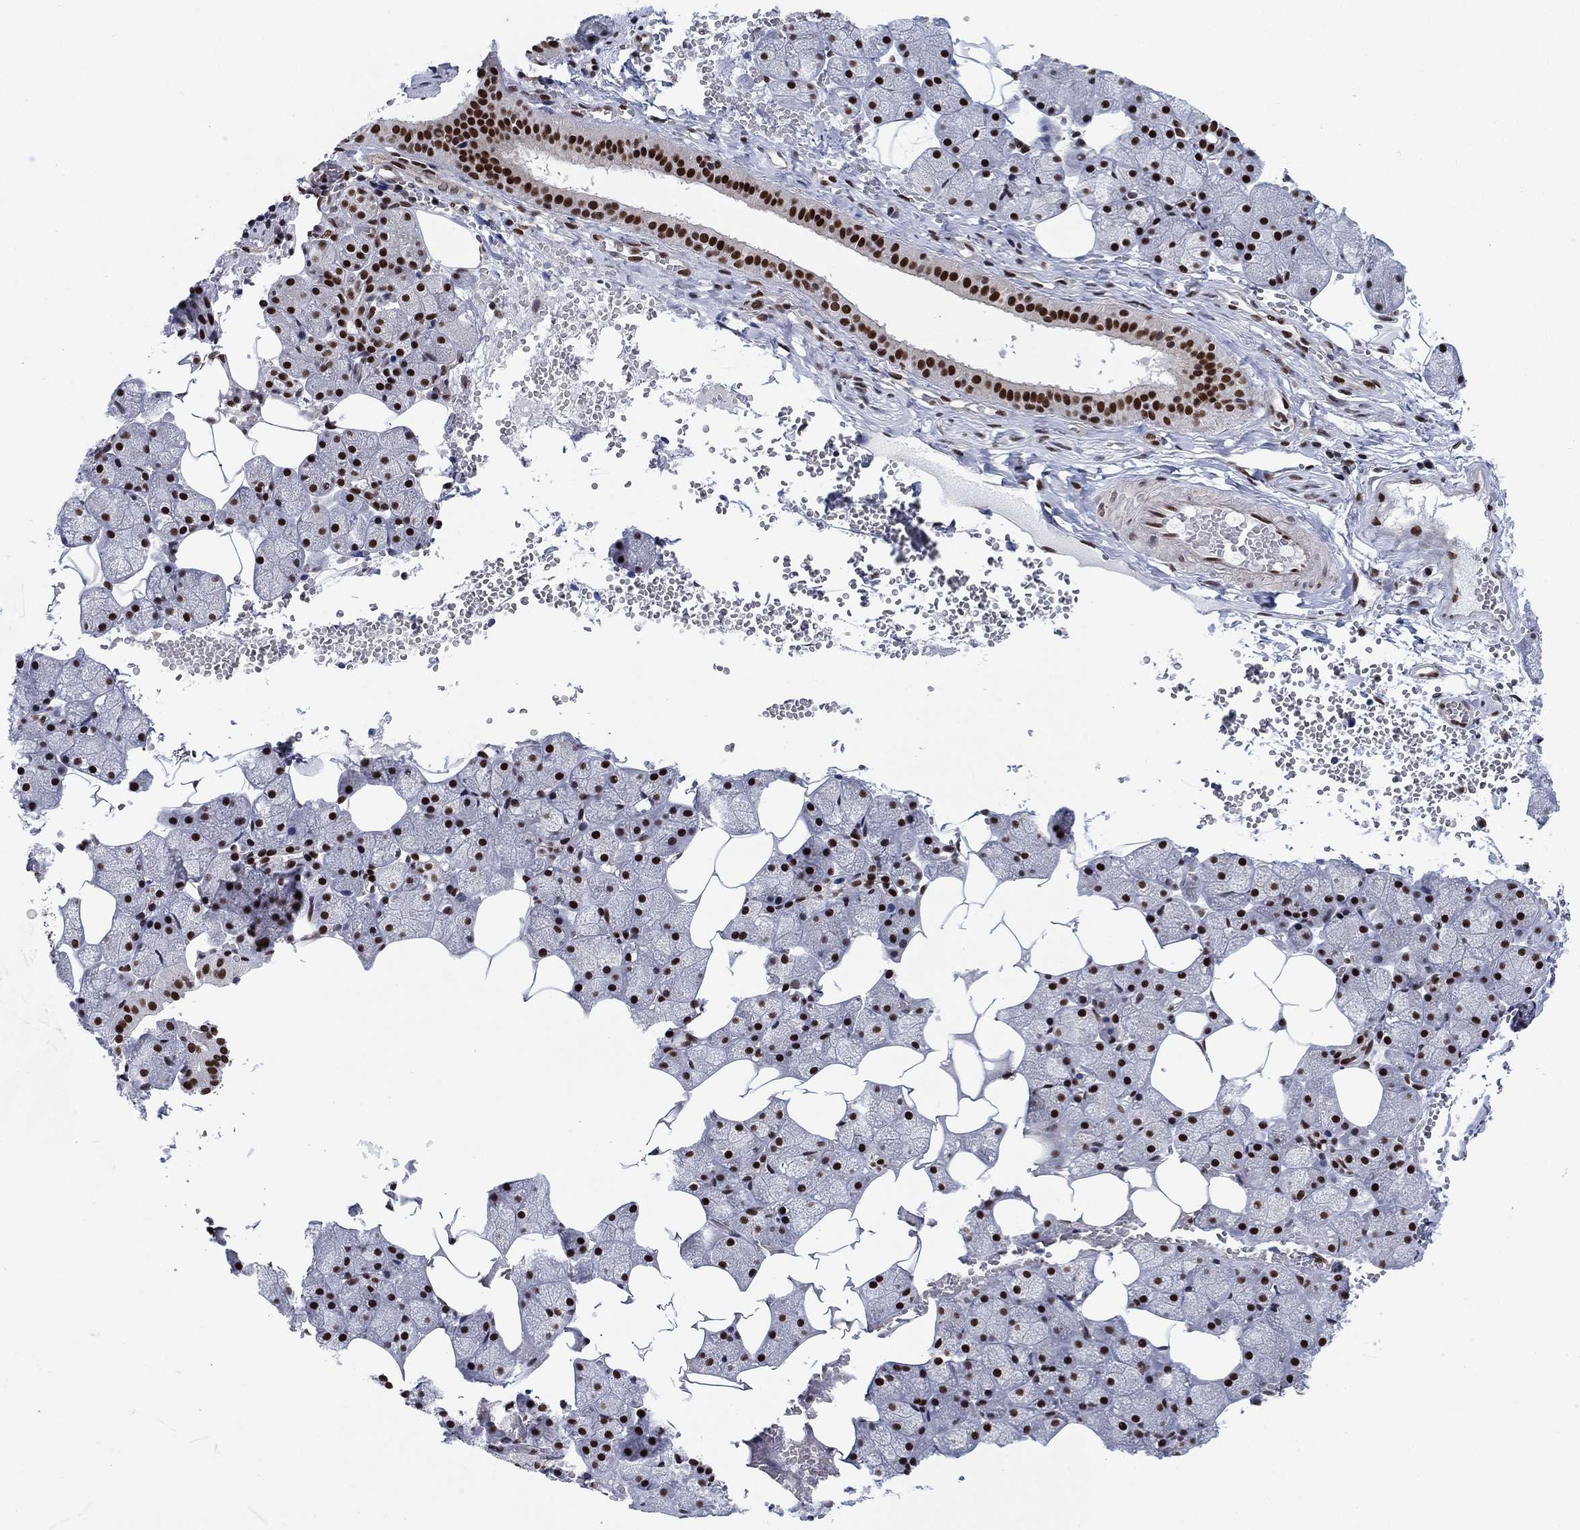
{"staining": {"intensity": "strong", "quantity": ">75%", "location": "nuclear"}, "tissue": "salivary gland", "cell_type": "Glandular cells", "image_type": "normal", "snomed": [{"axis": "morphology", "description": "Normal tissue, NOS"}, {"axis": "topography", "description": "Salivary gland"}], "caption": "The immunohistochemical stain highlights strong nuclear staining in glandular cells of normal salivary gland.", "gene": "RPRD1B", "patient": {"sex": "male", "age": 38}}